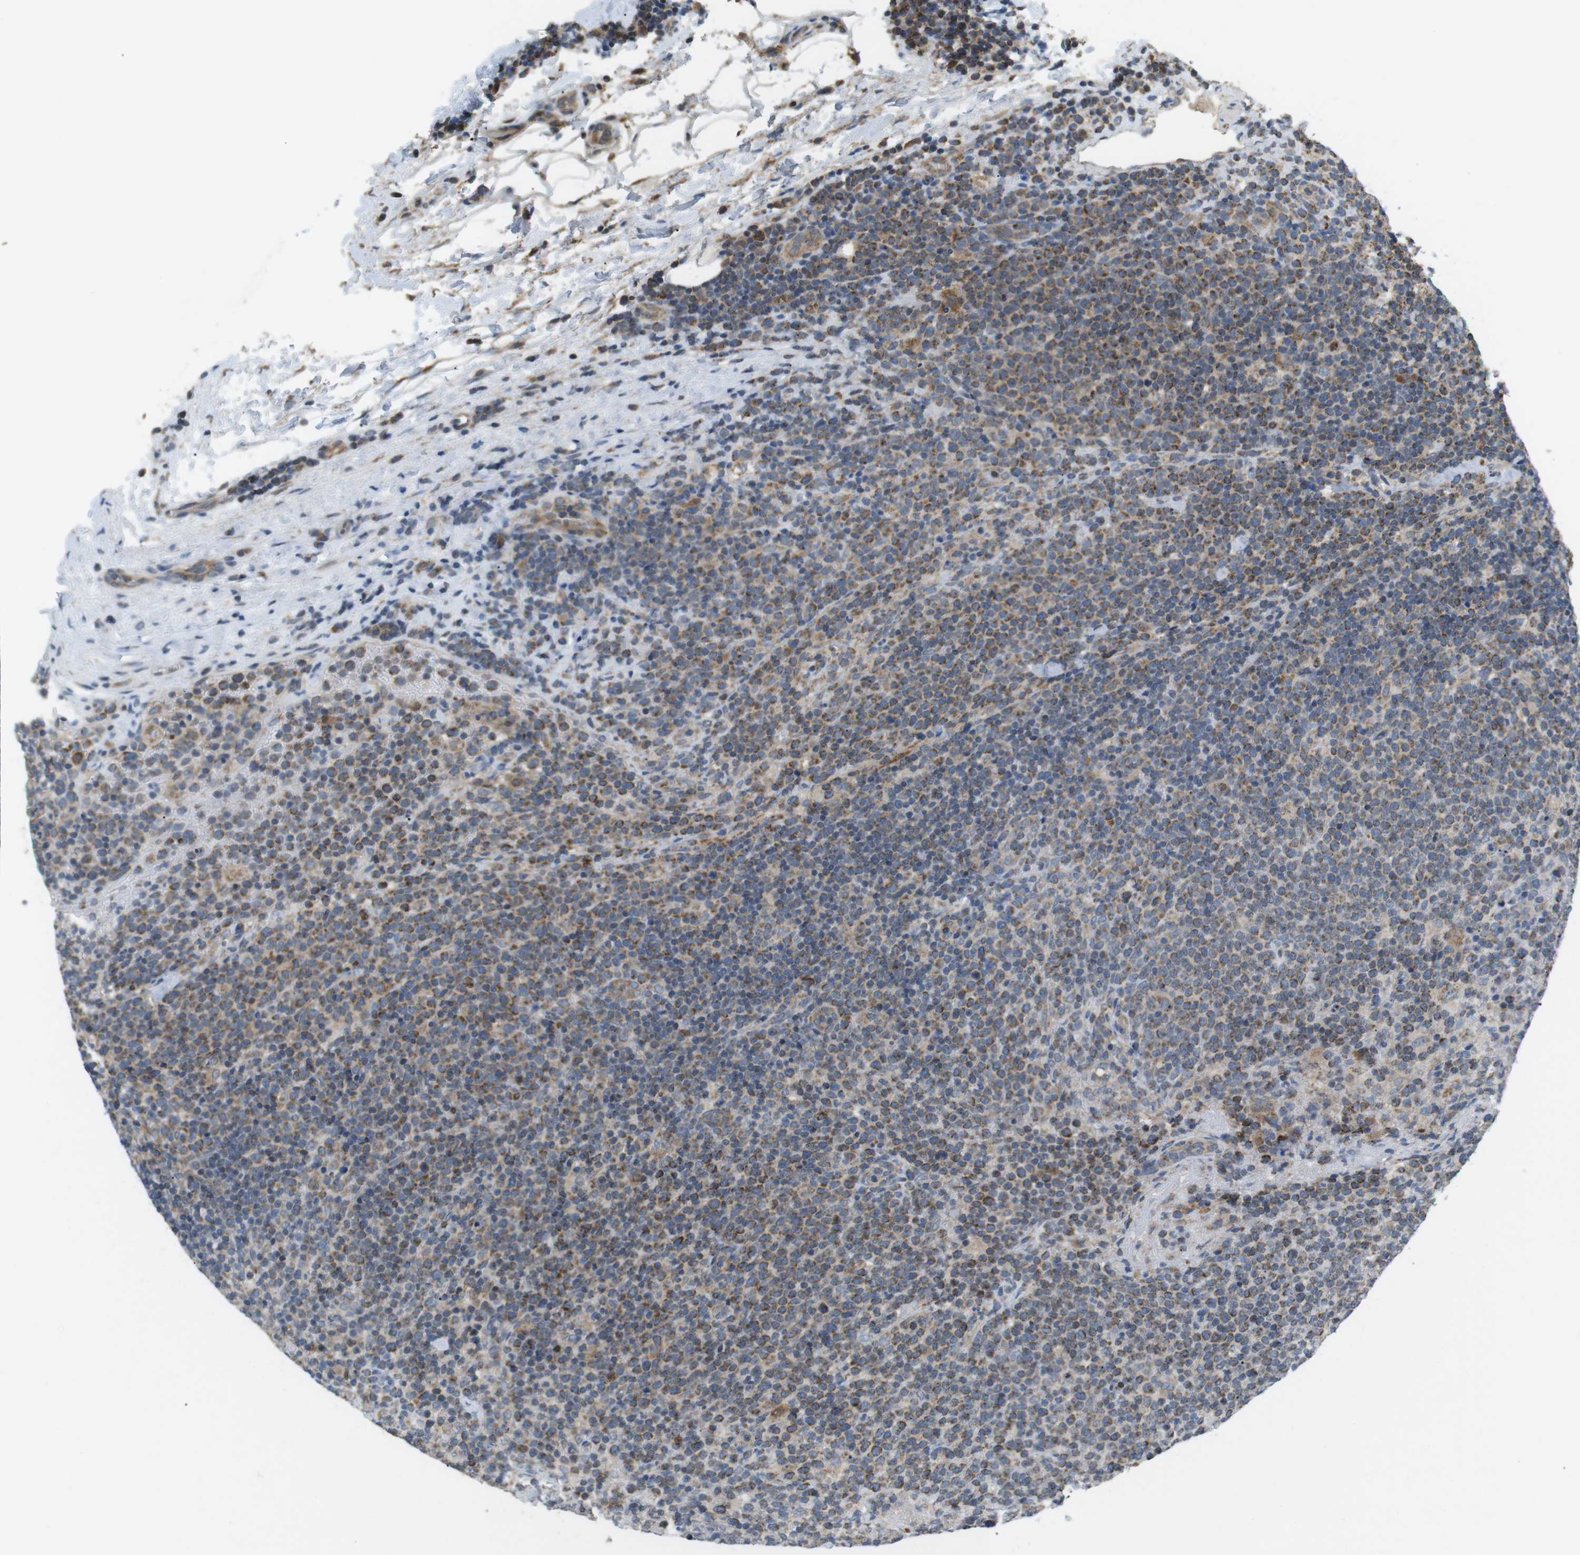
{"staining": {"intensity": "moderate", "quantity": ">75%", "location": "cytoplasmic/membranous"}, "tissue": "lymphoma", "cell_type": "Tumor cells", "image_type": "cancer", "snomed": [{"axis": "morphology", "description": "Malignant lymphoma, non-Hodgkin's type, High grade"}, {"axis": "topography", "description": "Lymph node"}], "caption": "Tumor cells display moderate cytoplasmic/membranous staining in about >75% of cells in lymphoma.", "gene": "BACE1", "patient": {"sex": "male", "age": 61}}